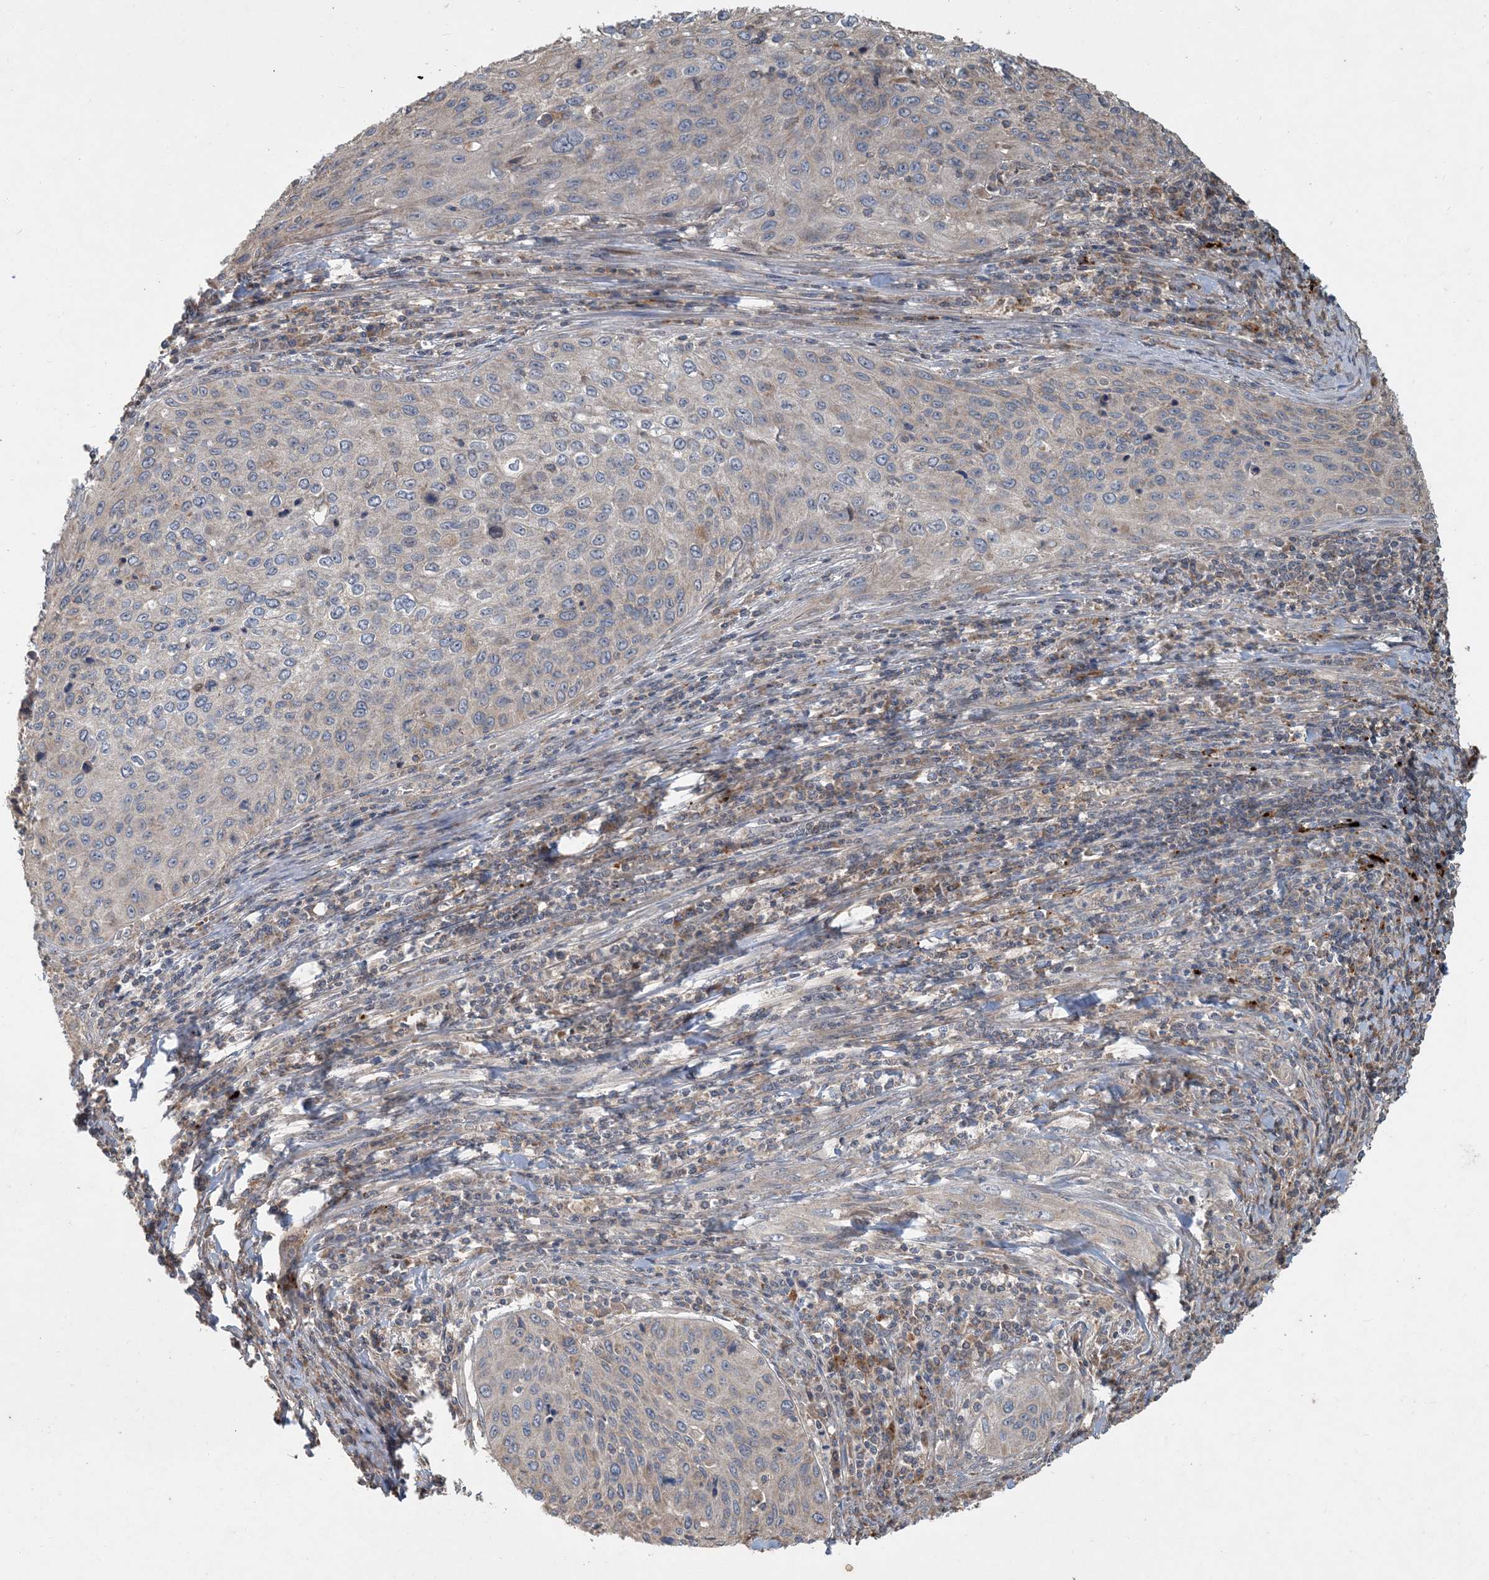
{"staining": {"intensity": "weak", "quantity": "25%-75%", "location": "cytoplasmic/membranous"}, "tissue": "cervical cancer", "cell_type": "Tumor cells", "image_type": "cancer", "snomed": [{"axis": "morphology", "description": "Squamous cell carcinoma, NOS"}, {"axis": "topography", "description": "Cervix"}], "caption": "IHC micrograph of cervical cancer stained for a protein (brown), which displays low levels of weak cytoplasmic/membranous staining in approximately 25%-75% of tumor cells.", "gene": "LTN1", "patient": {"sex": "female", "age": 32}}